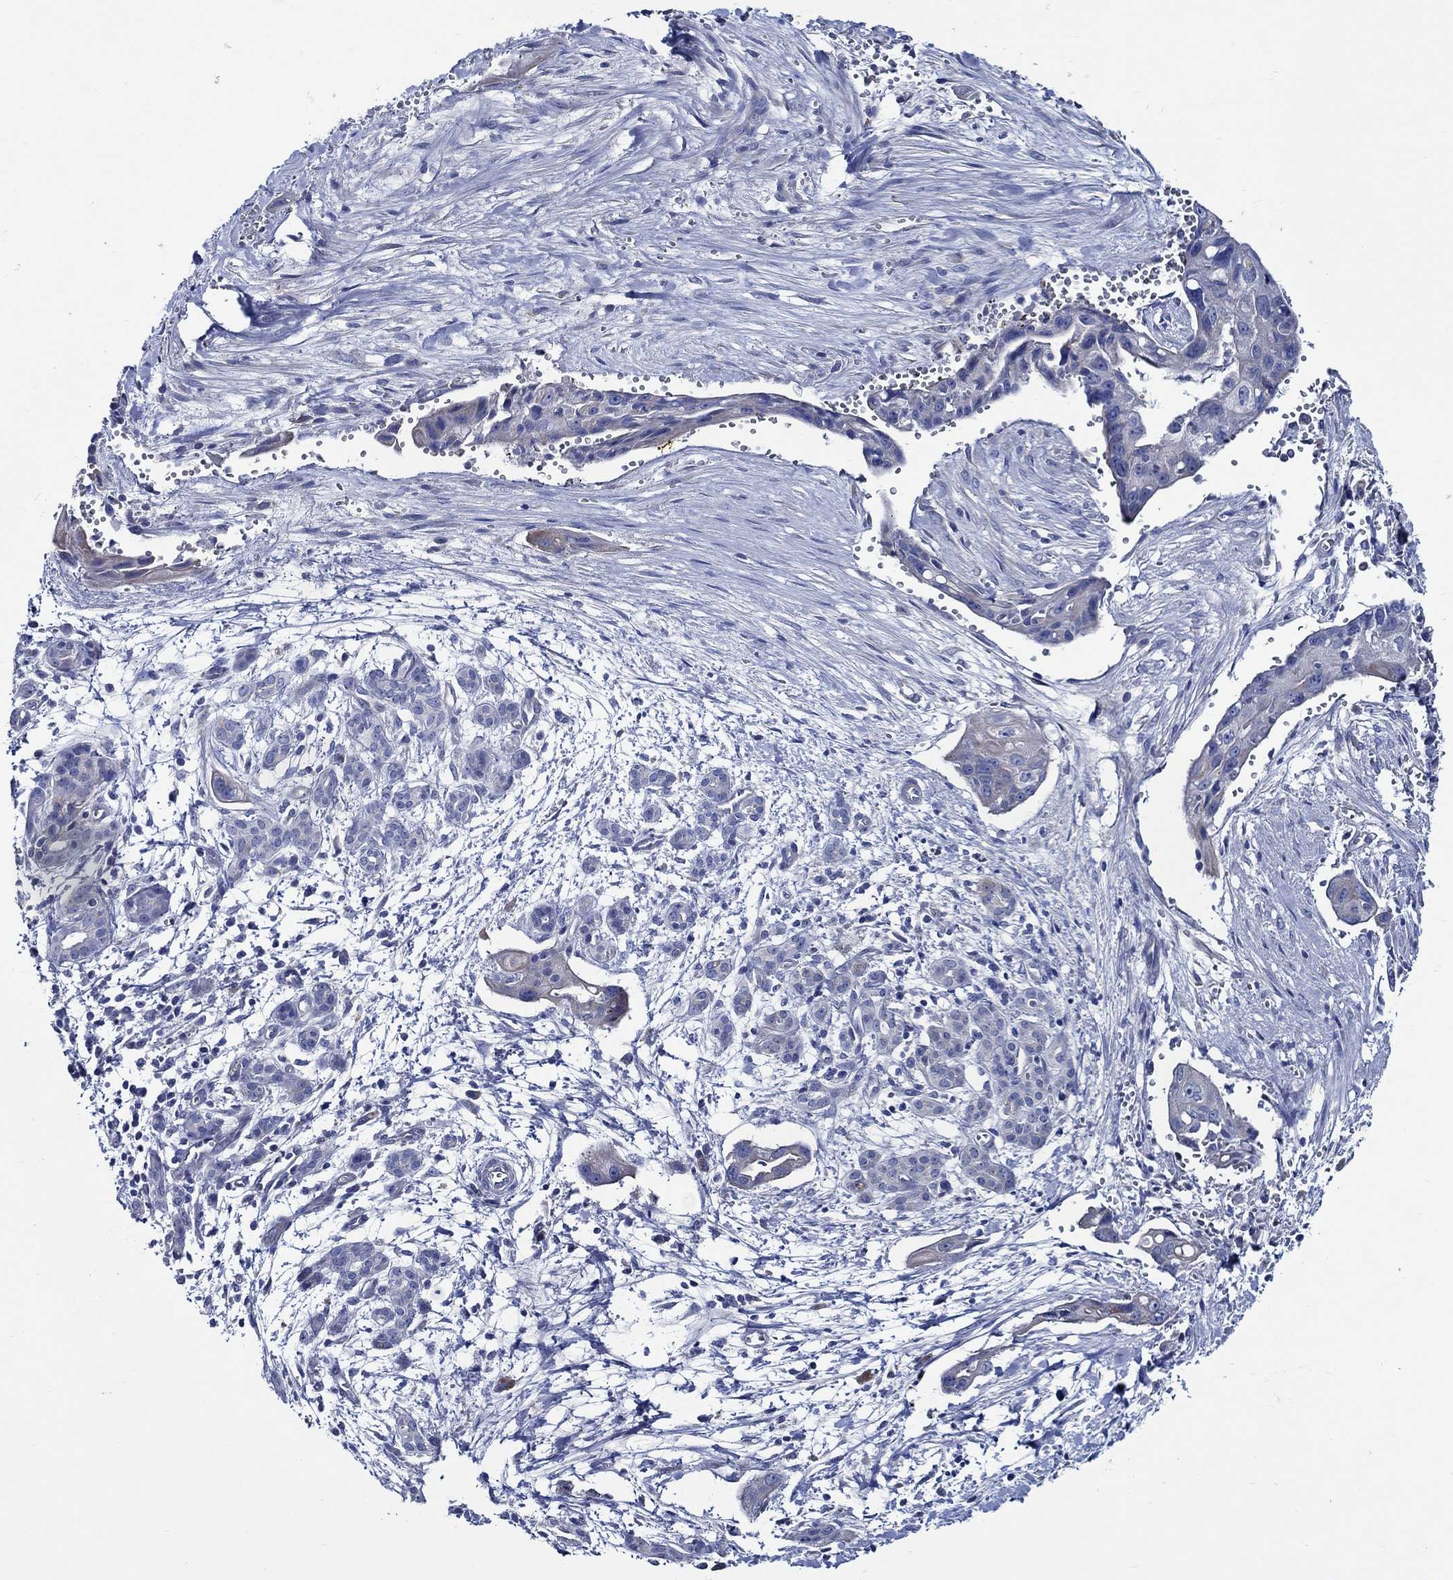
{"staining": {"intensity": "negative", "quantity": "none", "location": "none"}, "tissue": "pancreatic cancer", "cell_type": "Tumor cells", "image_type": "cancer", "snomed": [{"axis": "morphology", "description": "Adenocarcinoma, NOS"}, {"axis": "topography", "description": "Pancreas"}], "caption": "Adenocarcinoma (pancreatic) stained for a protein using immunohistochemistry shows no staining tumor cells.", "gene": "SKOR1", "patient": {"sex": "male", "age": 60}}